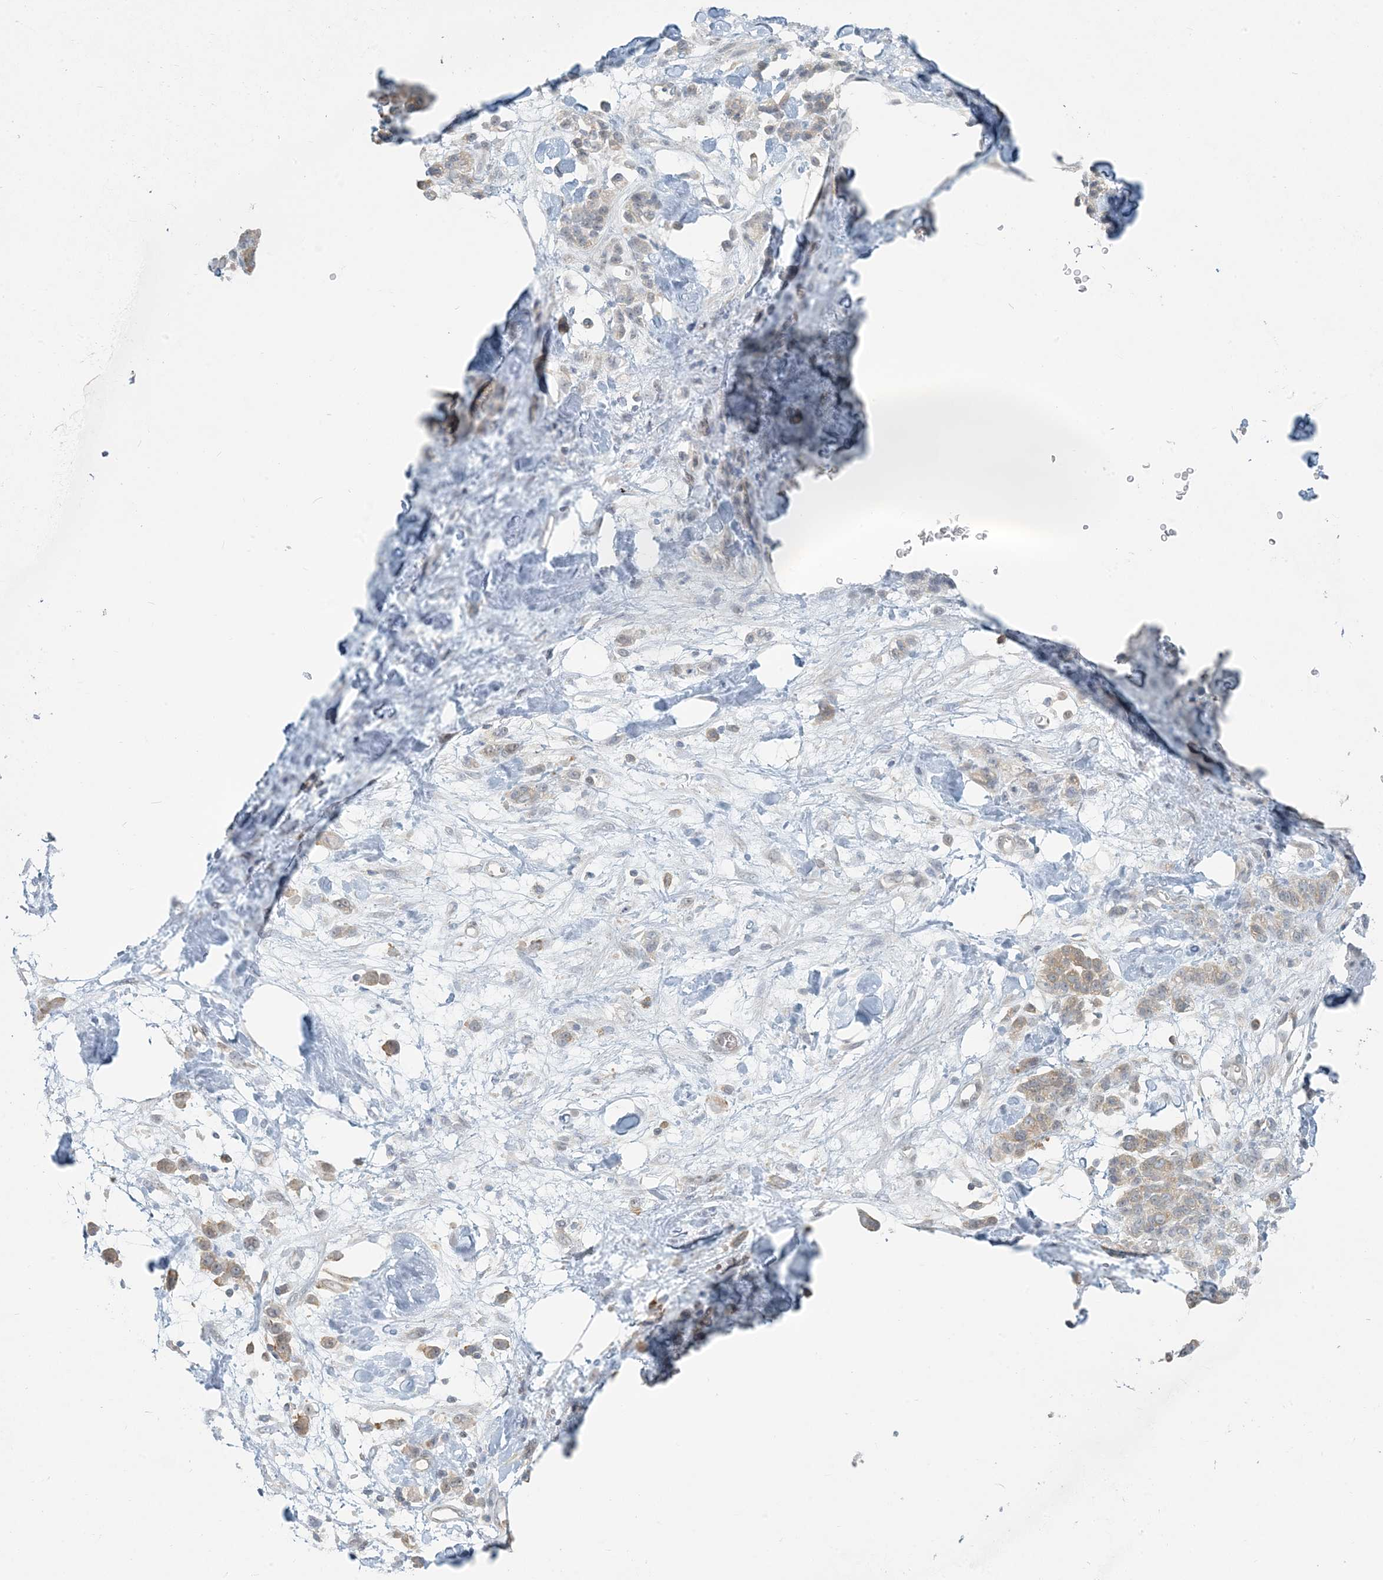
{"staining": {"intensity": "weak", "quantity": "25%-75%", "location": "cytoplasmic/membranous"}, "tissue": "stomach cancer", "cell_type": "Tumor cells", "image_type": "cancer", "snomed": [{"axis": "morphology", "description": "Normal tissue, NOS"}, {"axis": "morphology", "description": "Adenocarcinoma, NOS"}, {"axis": "topography", "description": "Stomach"}], "caption": "Stomach cancer stained for a protein reveals weak cytoplasmic/membranous positivity in tumor cells.", "gene": "HACL1", "patient": {"sex": "male", "age": 82}}